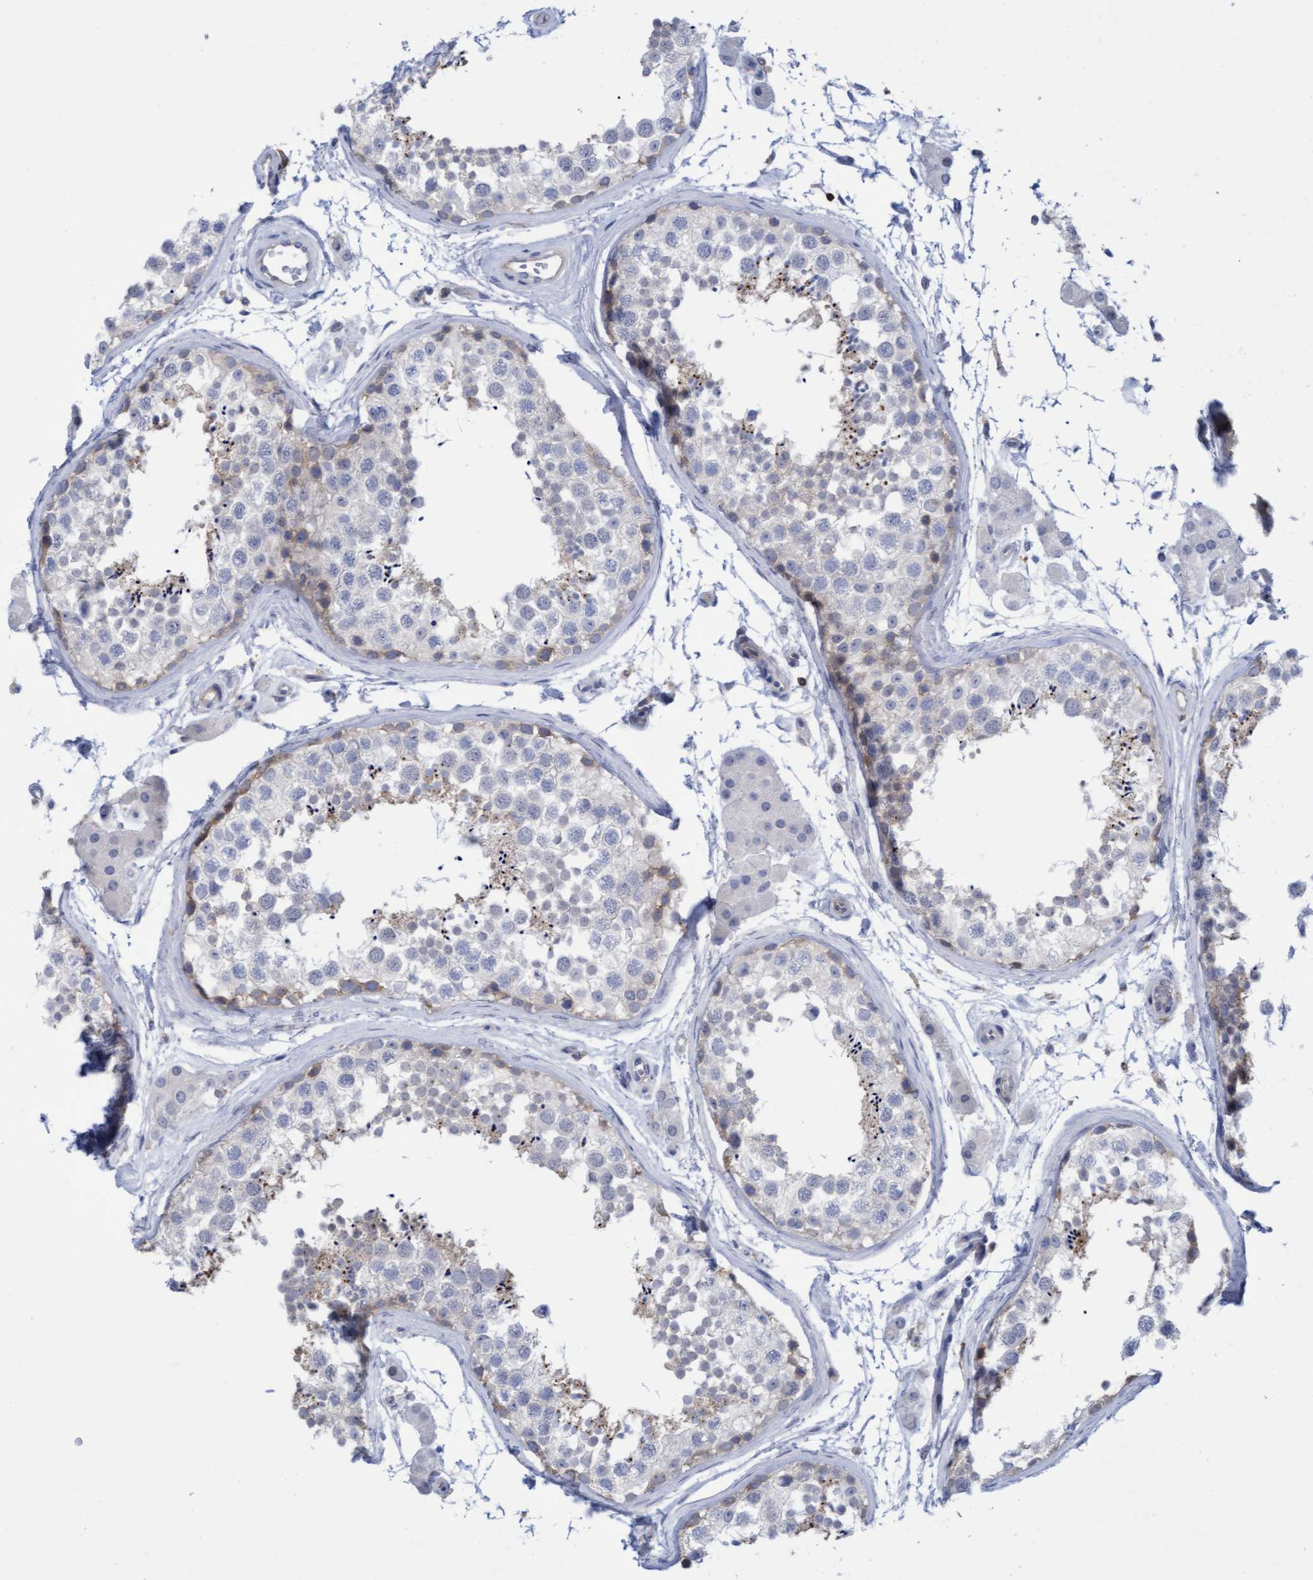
{"staining": {"intensity": "weak", "quantity": "<25%", "location": "cytoplasmic/membranous"}, "tissue": "testis", "cell_type": "Cells in seminiferous ducts", "image_type": "normal", "snomed": [{"axis": "morphology", "description": "Normal tissue, NOS"}, {"axis": "topography", "description": "Testis"}], "caption": "Immunohistochemistry (IHC) micrograph of normal testis: testis stained with DAB shows no significant protein staining in cells in seminiferous ducts.", "gene": "FNBP1", "patient": {"sex": "male", "age": 56}}